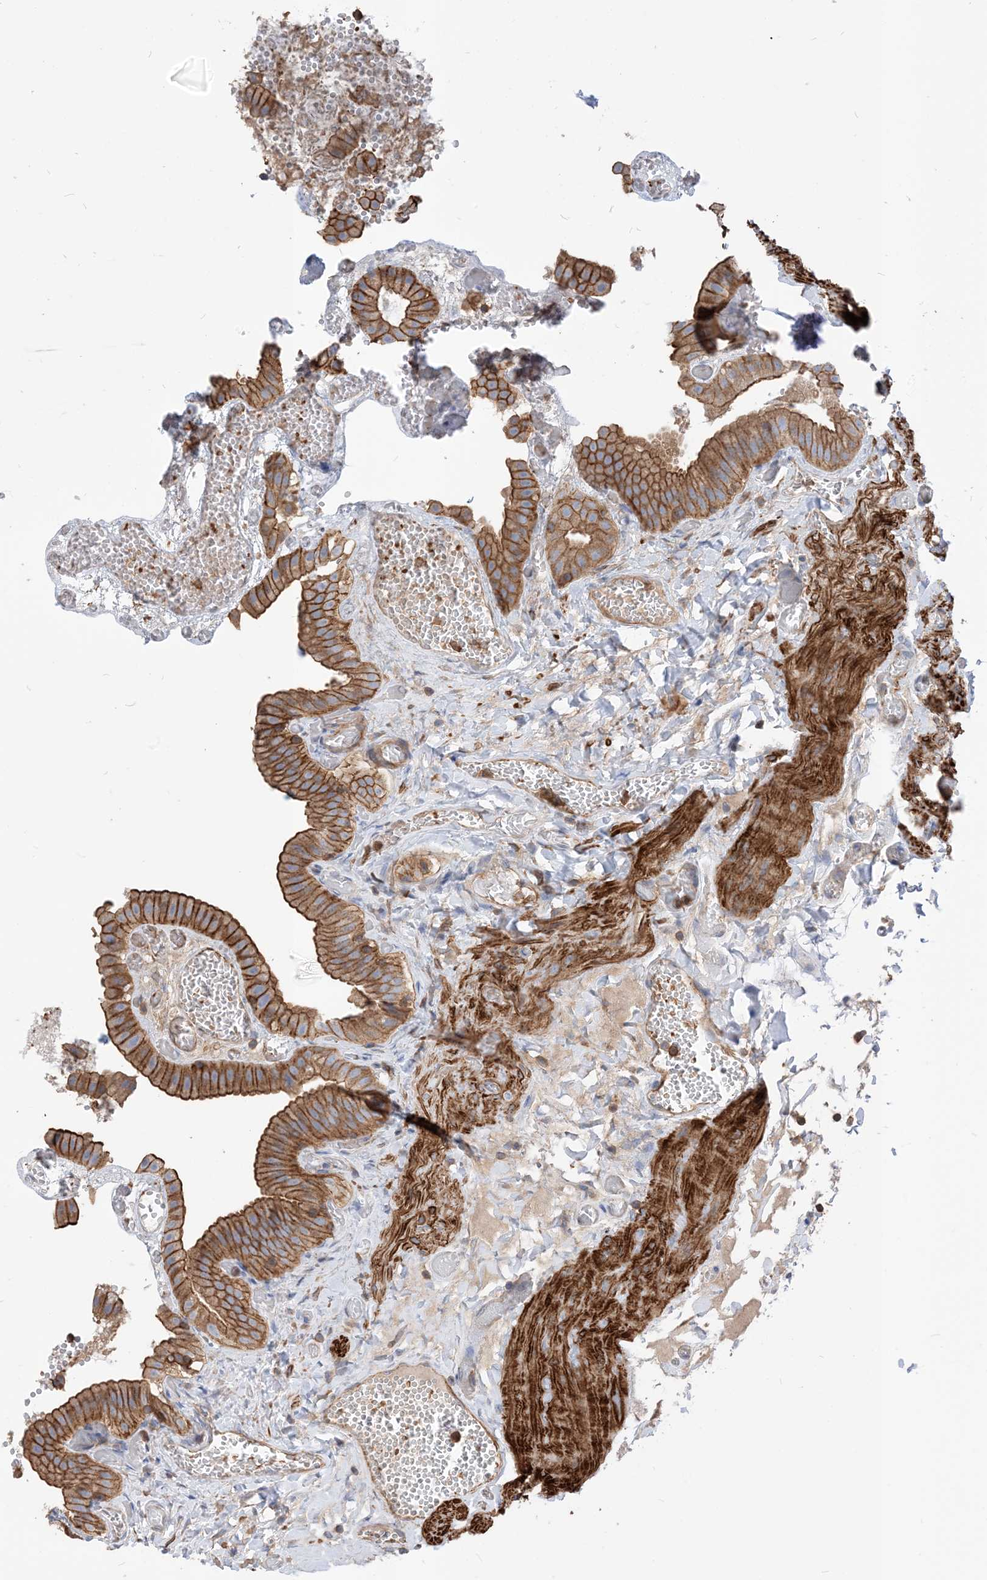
{"staining": {"intensity": "moderate", "quantity": ">75%", "location": "cytoplasmic/membranous"}, "tissue": "gallbladder", "cell_type": "Glandular cells", "image_type": "normal", "snomed": [{"axis": "morphology", "description": "Normal tissue, NOS"}, {"axis": "topography", "description": "Gallbladder"}], "caption": "A medium amount of moderate cytoplasmic/membranous positivity is identified in approximately >75% of glandular cells in benign gallbladder.", "gene": "PARVG", "patient": {"sex": "female", "age": 64}}